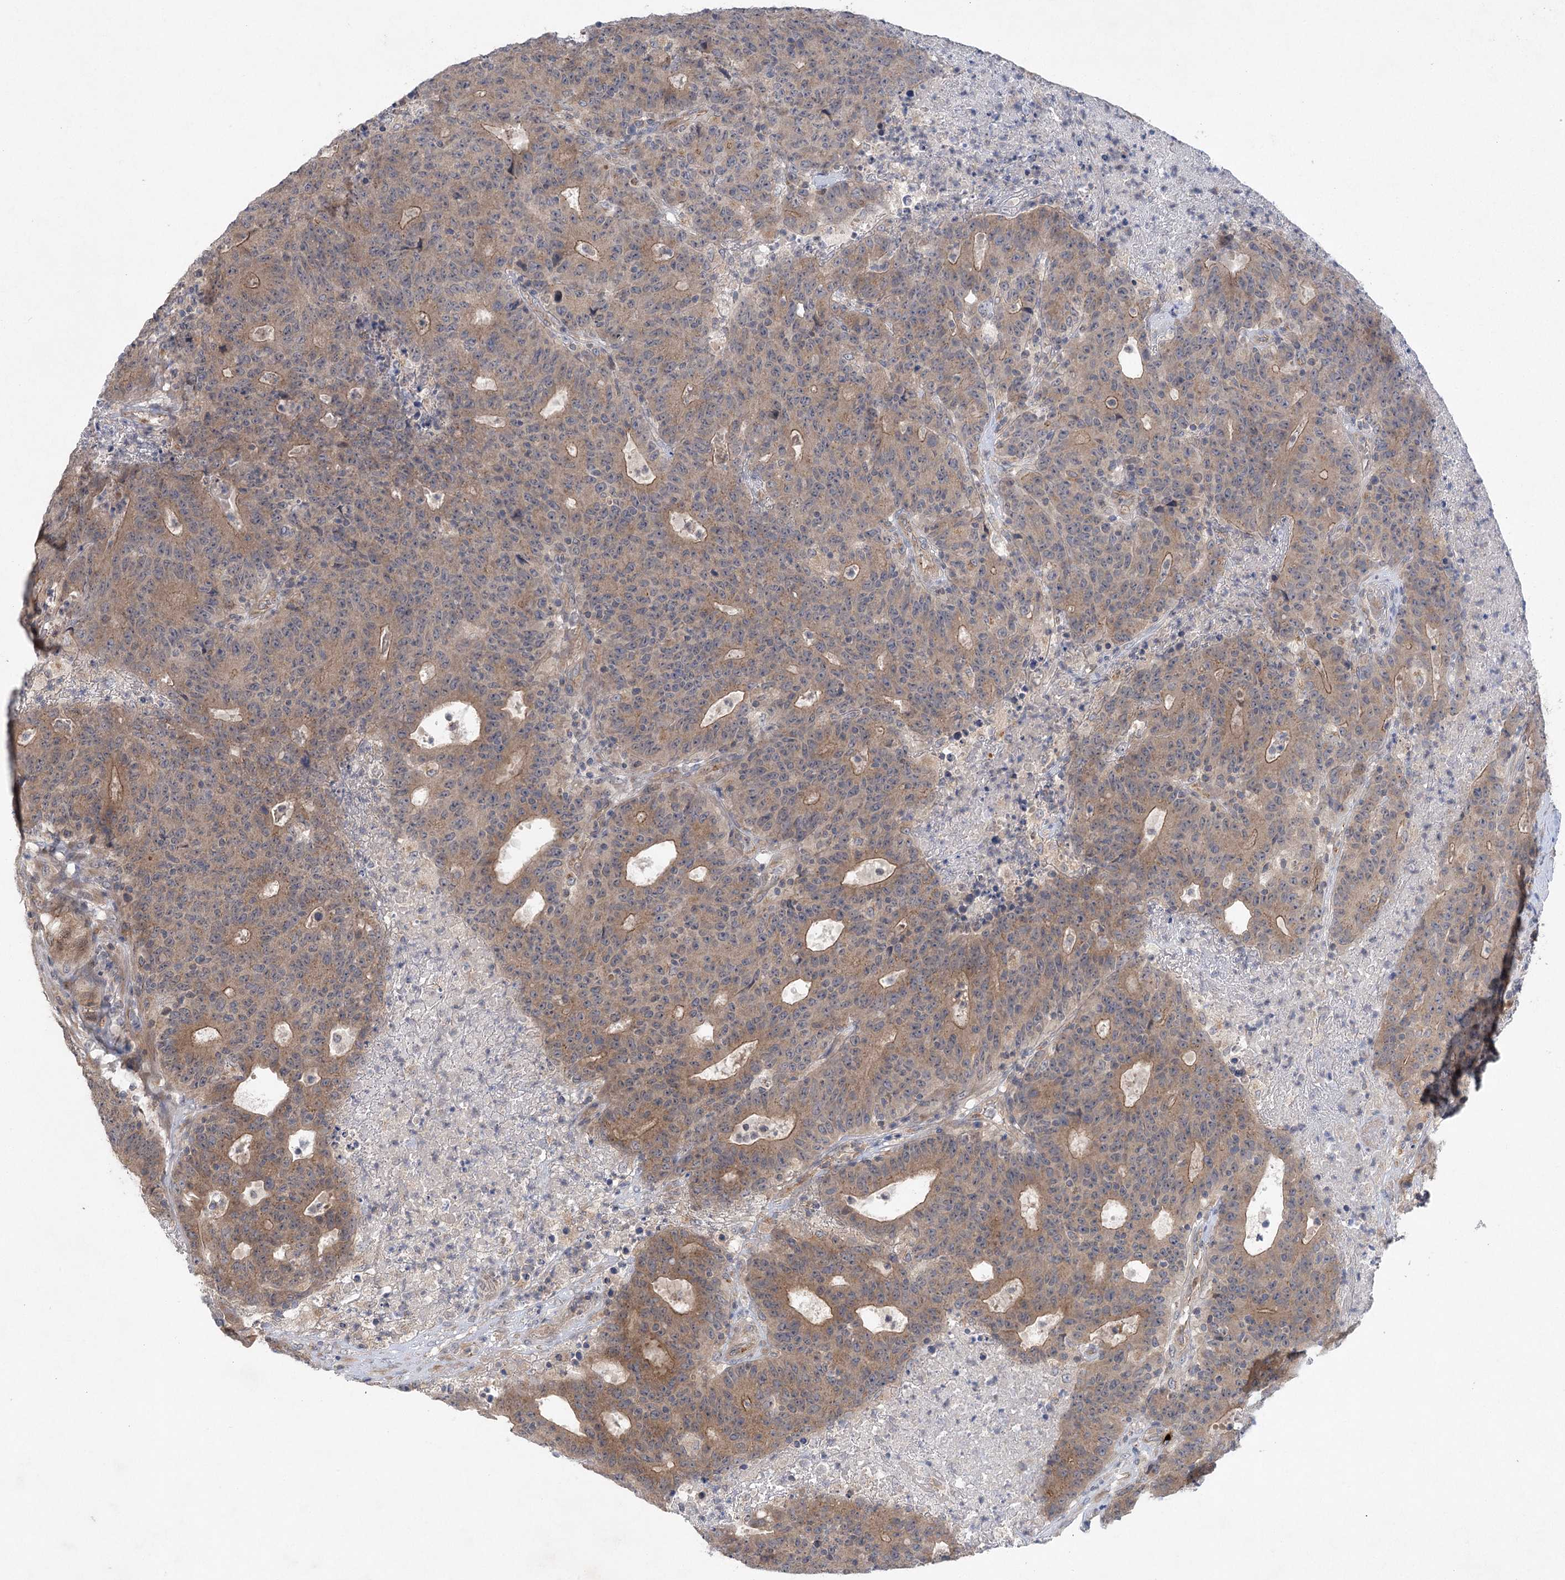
{"staining": {"intensity": "moderate", "quantity": ">75%", "location": "cytoplasmic/membranous"}, "tissue": "colorectal cancer", "cell_type": "Tumor cells", "image_type": "cancer", "snomed": [{"axis": "morphology", "description": "Adenocarcinoma, NOS"}, {"axis": "topography", "description": "Colon"}], "caption": "Adenocarcinoma (colorectal) stained with immunohistochemistry (IHC) exhibits moderate cytoplasmic/membranous expression in approximately >75% of tumor cells.", "gene": "METTL24", "patient": {"sex": "female", "age": 75}}